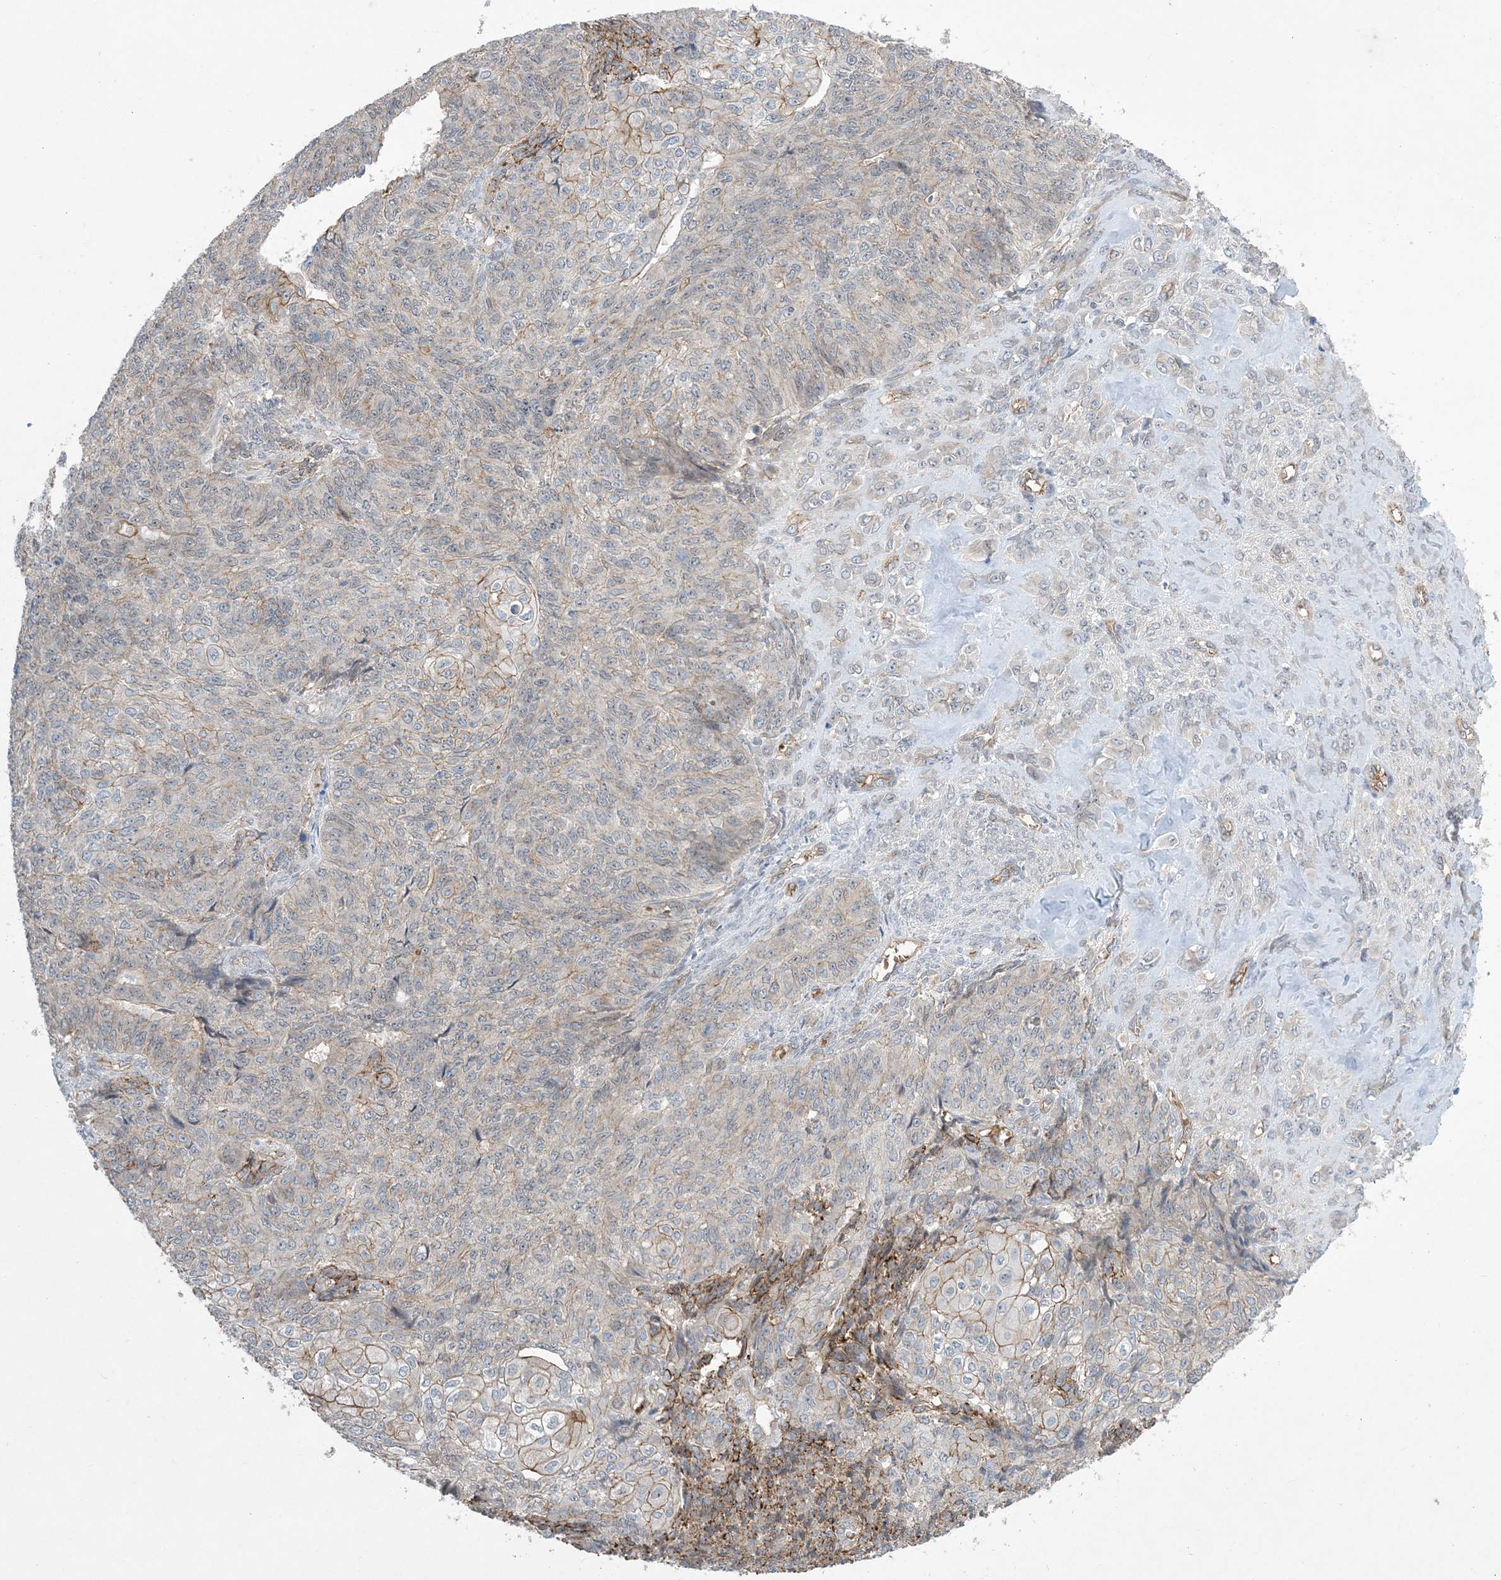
{"staining": {"intensity": "moderate", "quantity": "<25%", "location": "cytoplasmic/membranous"}, "tissue": "endometrial cancer", "cell_type": "Tumor cells", "image_type": "cancer", "snomed": [{"axis": "morphology", "description": "Adenocarcinoma, NOS"}, {"axis": "topography", "description": "Endometrium"}], "caption": "High-magnification brightfield microscopy of endometrial cancer (adenocarcinoma) stained with DAB (brown) and counterstained with hematoxylin (blue). tumor cells exhibit moderate cytoplasmic/membranous staining is appreciated in about<25% of cells.", "gene": "AOC1", "patient": {"sex": "female", "age": 32}}